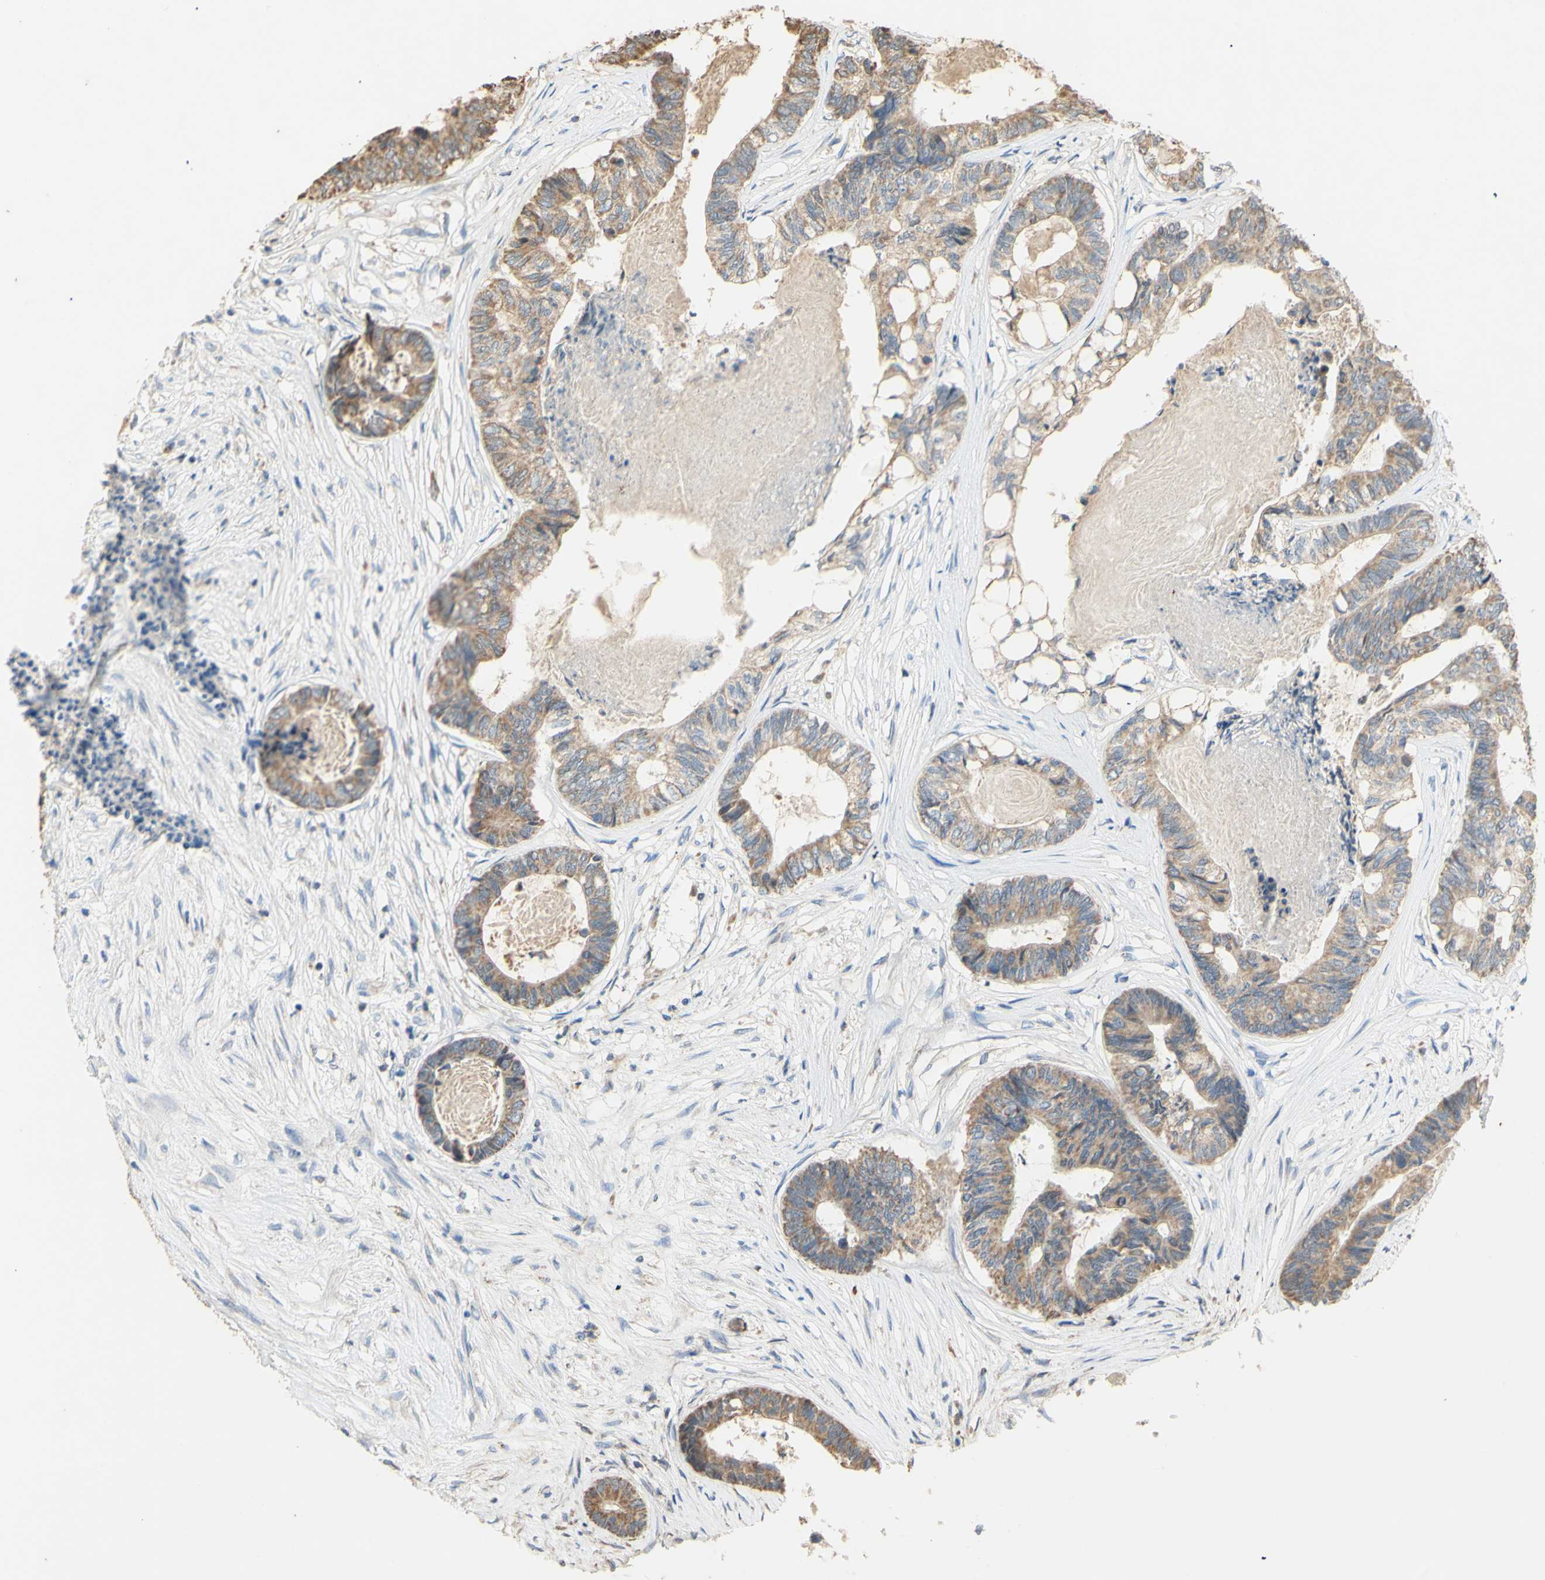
{"staining": {"intensity": "moderate", "quantity": ">75%", "location": "cytoplasmic/membranous"}, "tissue": "colorectal cancer", "cell_type": "Tumor cells", "image_type": "cancer", "snomed": [{"axis": "morphology", "description": "Adenocarcinoma, NOS"}, {"axis": "topography", "description": "Rectum"}], "caption": "This micrograph demonstrates IHC staining of colorectal cancer, with medium moderate cytoplasmic/membranous staining in about >75% of tumor cells.", "gene": "PTGIS", "patient": {"sex": "male", "age": 63}}